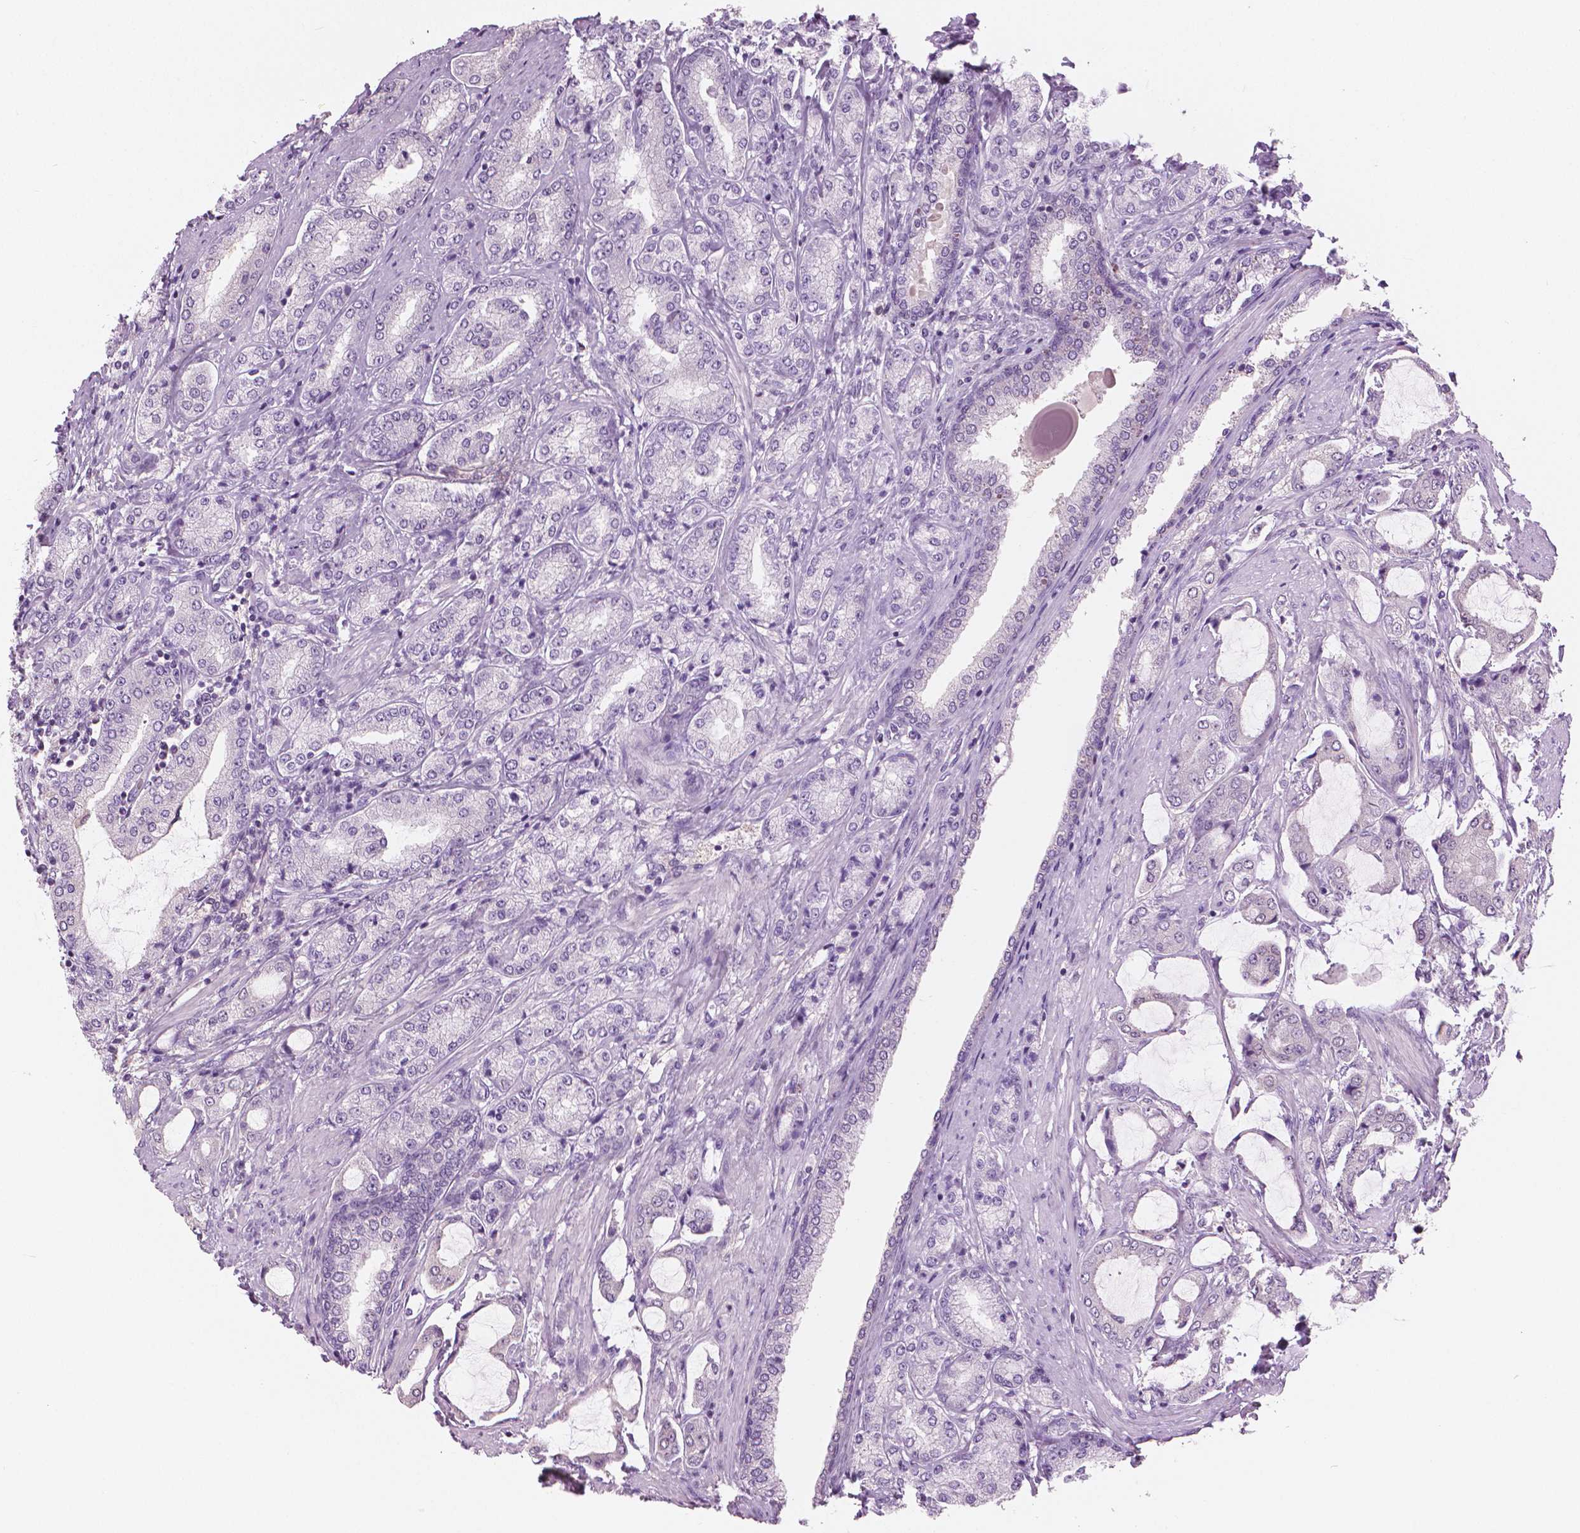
{"staining": {"intensity": "negative", "quantity": "none", "location": "none"}, "tissue": "prostate cancer", "cell_type": "Tumor cells", "image_type": "cancer", "snomed": [{"axis": "morphology", "description": "Adenocarcinoma, NOS"}, {"axis": "topography", "description": "Prostate"}], "caption": "This is an immunohistochemistry image of human prostate cancer. There is no staining in tumor cells.", "gene": "GALM", "patient": {"sex": "male", "age": 63}}